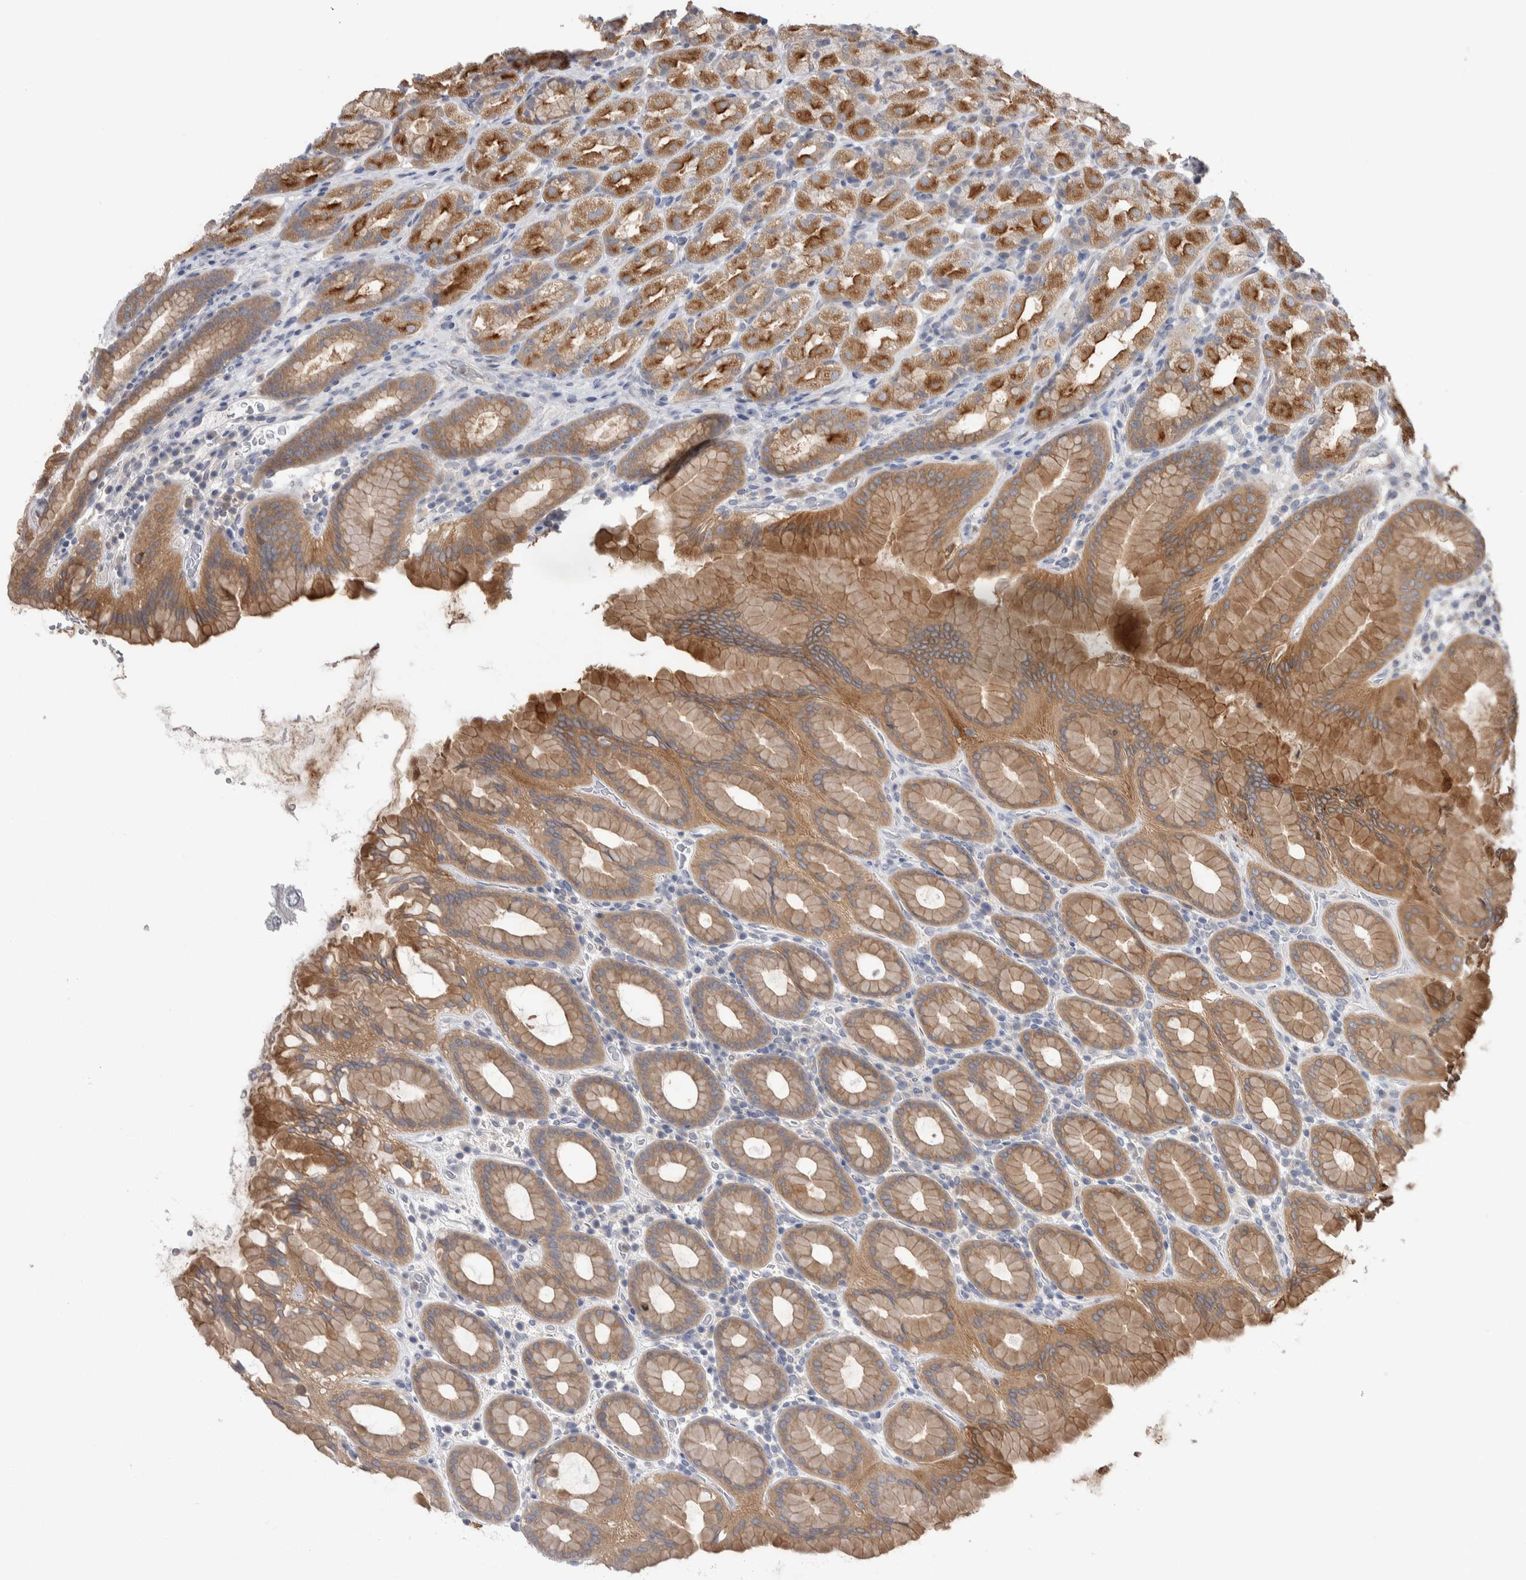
{"staining": {"intensity": "moderate", "quantity": ">75%", "location": "cytoplasmic/membranous"}, "tissue": "stomach", "cell_type": "Glandular cells", "image_type": "normal", "snomed": [{"axis": "morphology", "description": "Normal tissue, NOS"}, {"axis": "topography", "description": "Stomach, upper"}], "caption": "Immunohistochemical staining of normal stomach exhibits >75% levels of moderate cytoplasmic/membranous protein staining in approximately >75% of glandular cells. (DAB IHC with brightfield microscopy, high magnification).", "gene": "HTATIP2", "patient": {"sex": "male", "age": 68}}